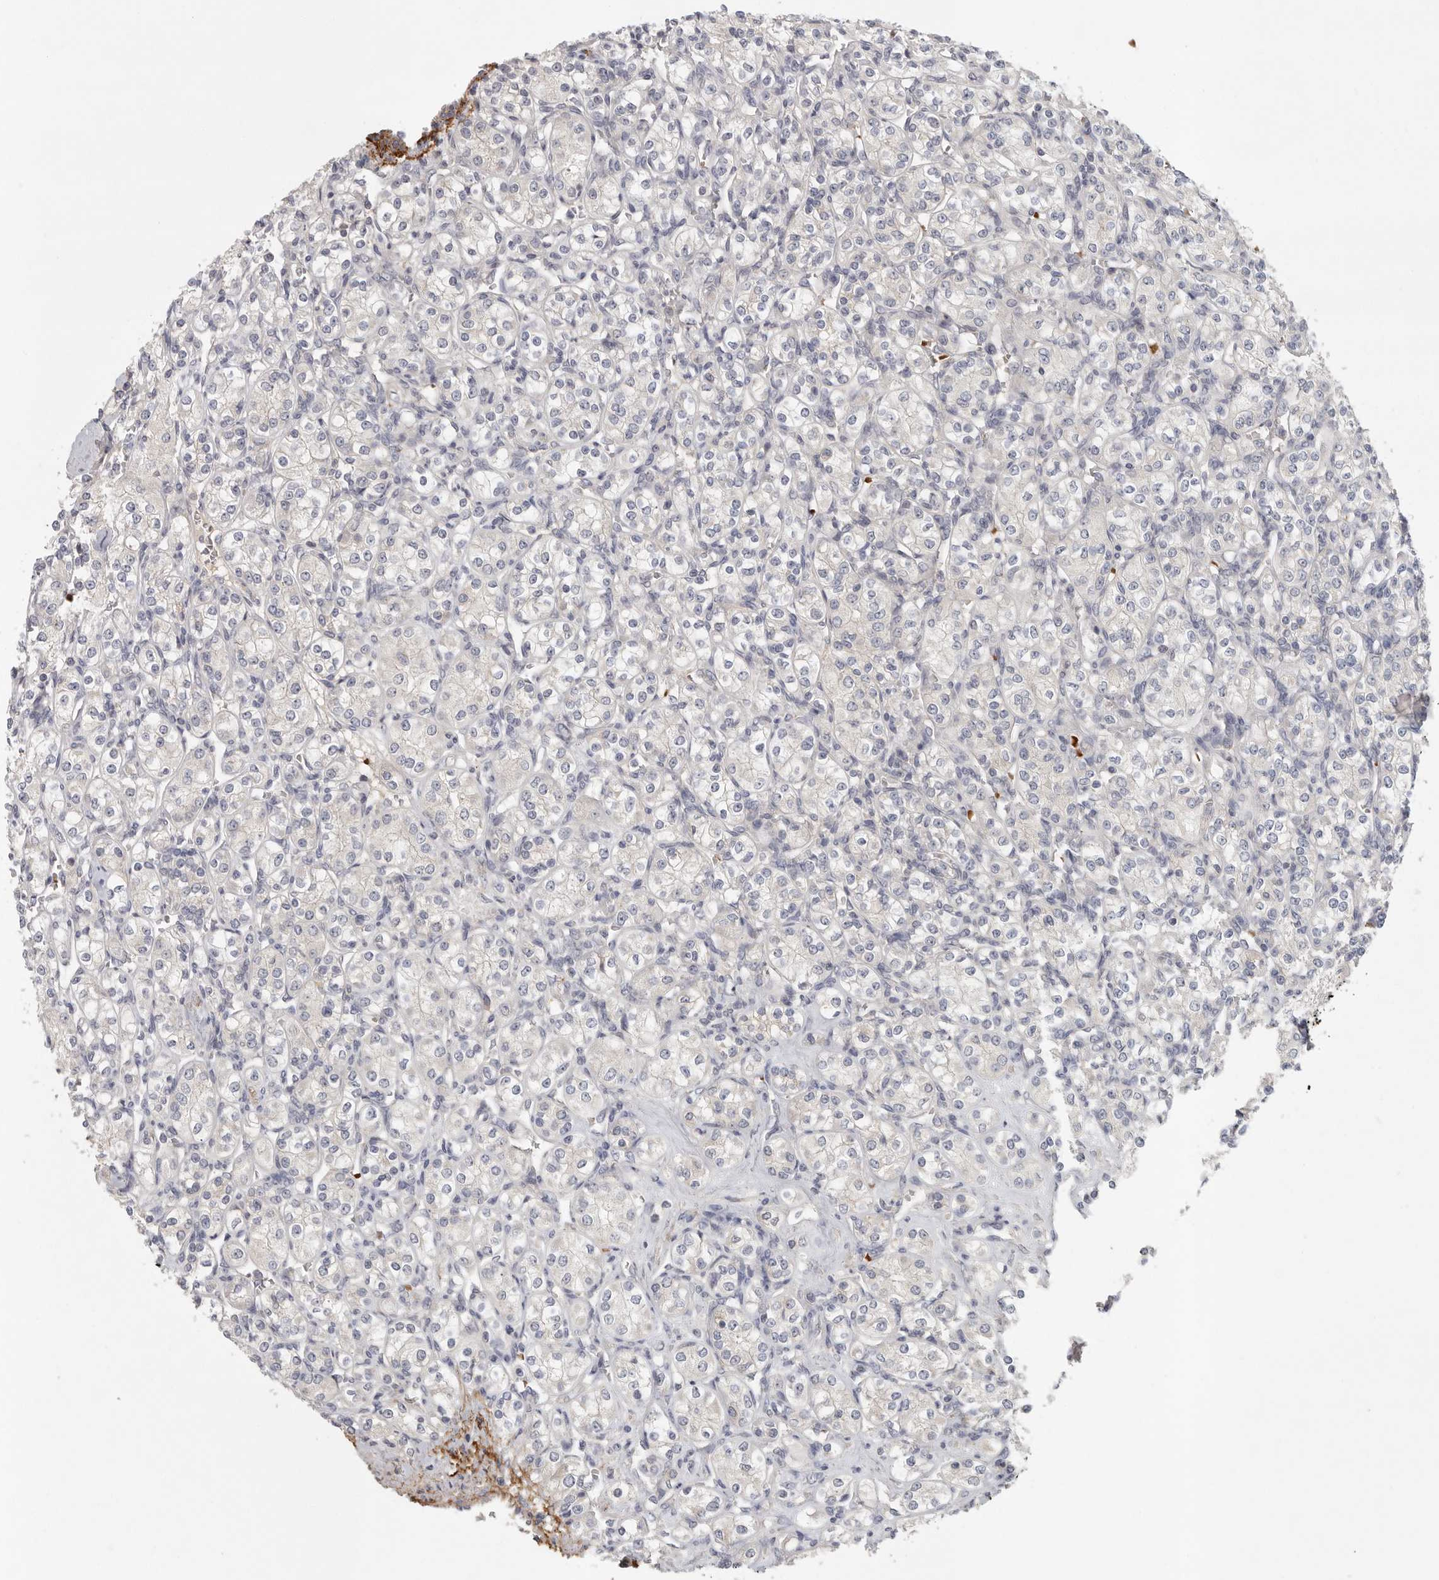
{"staining": {"intensity": "negative", "quantity": "none", "location": "none"}, "tissue": "renal cancer", "cell_type": "Tumor cells", "image_type": "cancer", "snomed": [{"axis": "morphology", "description": "Adenocarcinoma, NOS"}, {"axis": "topography", "description": "Kidney"}], "caption": "Renal cancer (adenocarcinoma) was stained to show a protein in brown. There is no significant positivity in tumor cells. (DAB (3,3'-diaminobenzidine) immunohistochemistry (IHC) visualized using brightfield microscopy, high magnification).", "gene": "CFAP298", "patient": {"sex": "male", "age": 77}}